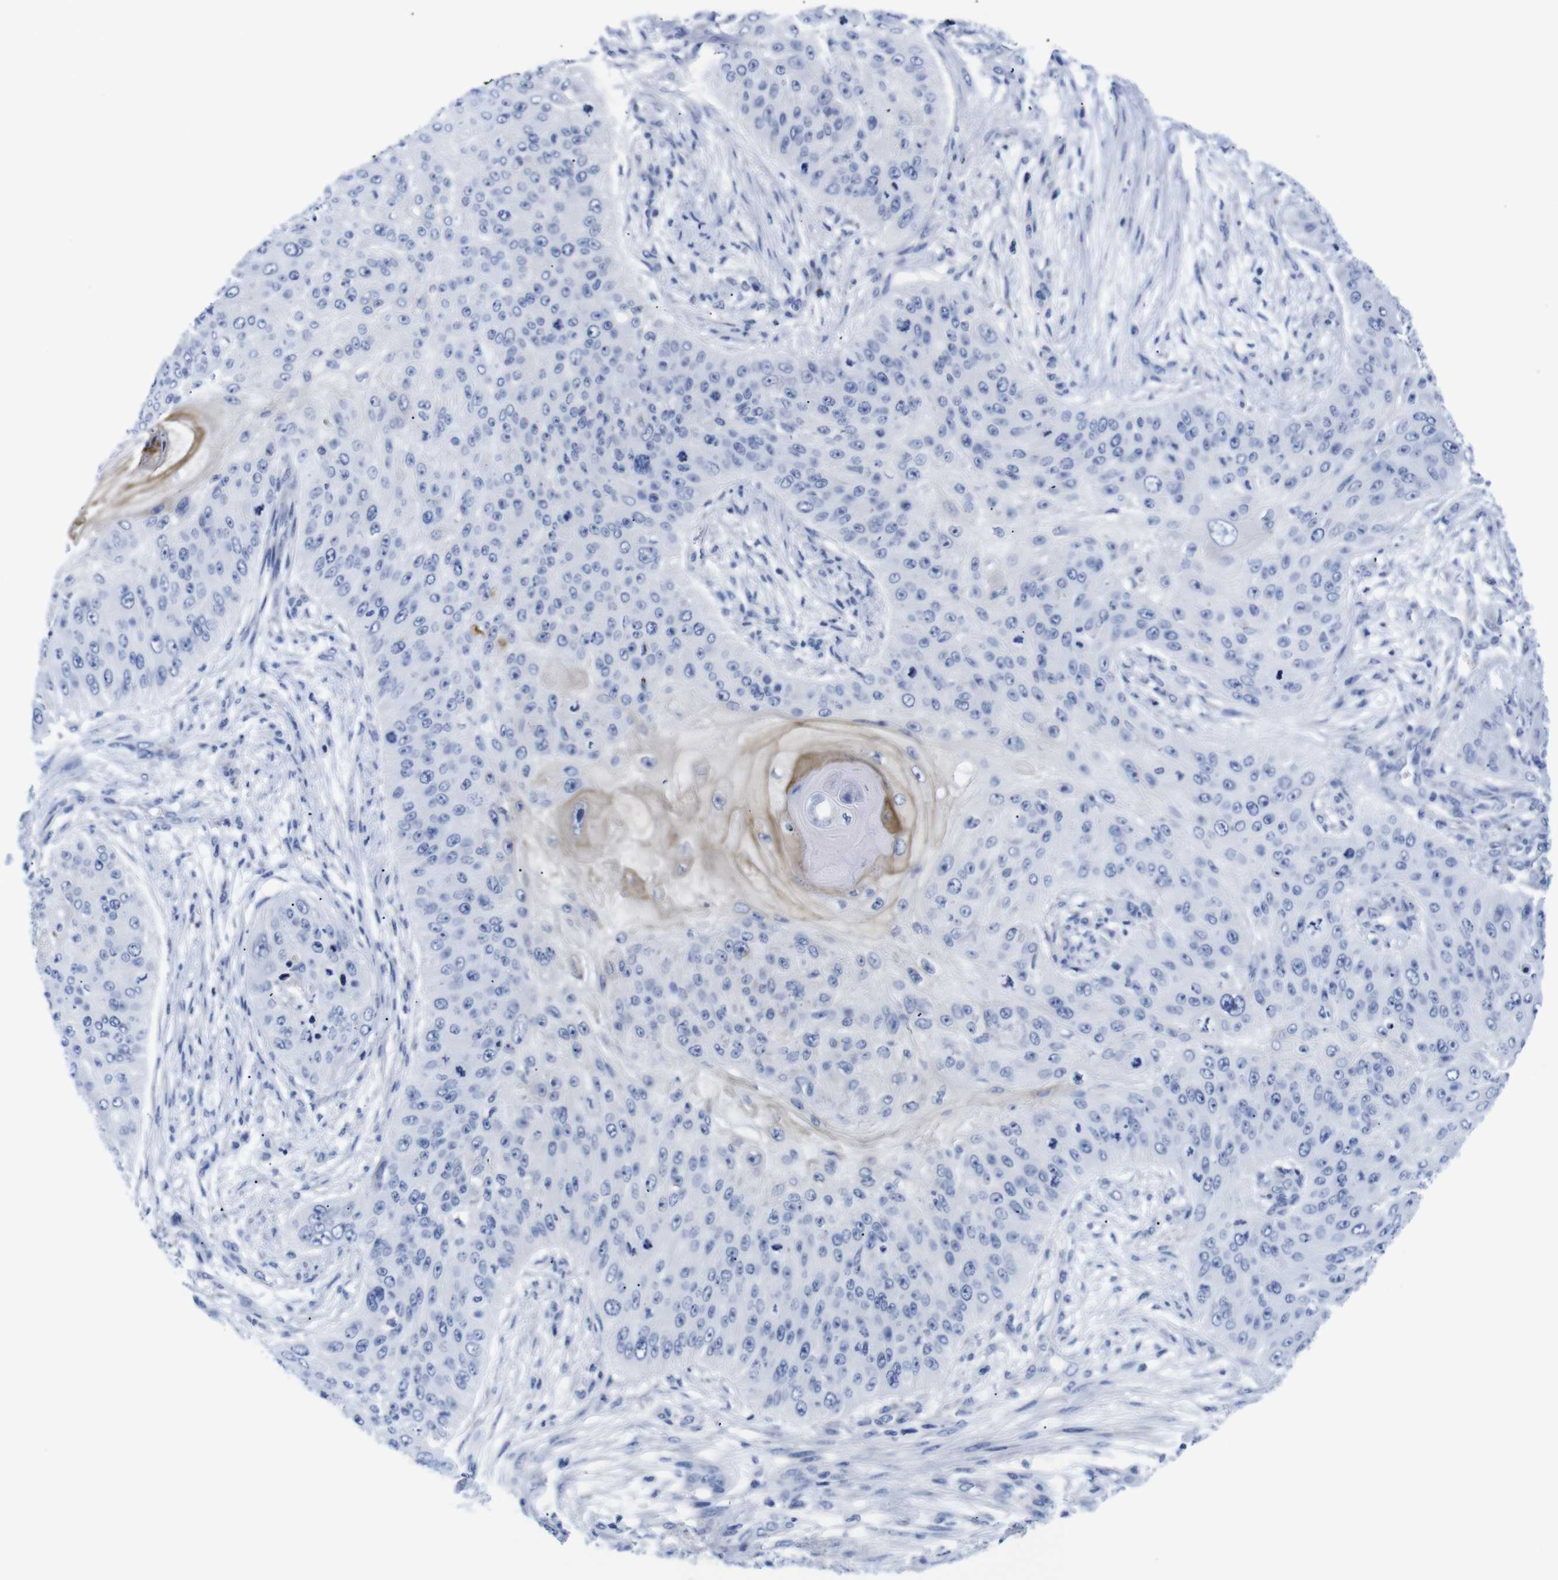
{"staining": {"intensity": "negative", "quantity": "none", "location": "none"}, "tissue": "skin cancer", "cell_type": "Tumor cells", "image_type": "cancer", "snomed": [{"axis": "morphology", "description": "Squamous cell carcinoma, NOS"}, {"axis": "topography", "description": "Skin"}], "caption": "A photomicrograph of human skin cancer is negative for staining in tumor cells.", "gene": "LRRC55", "patient": {"sex": "female", "age": 80}}